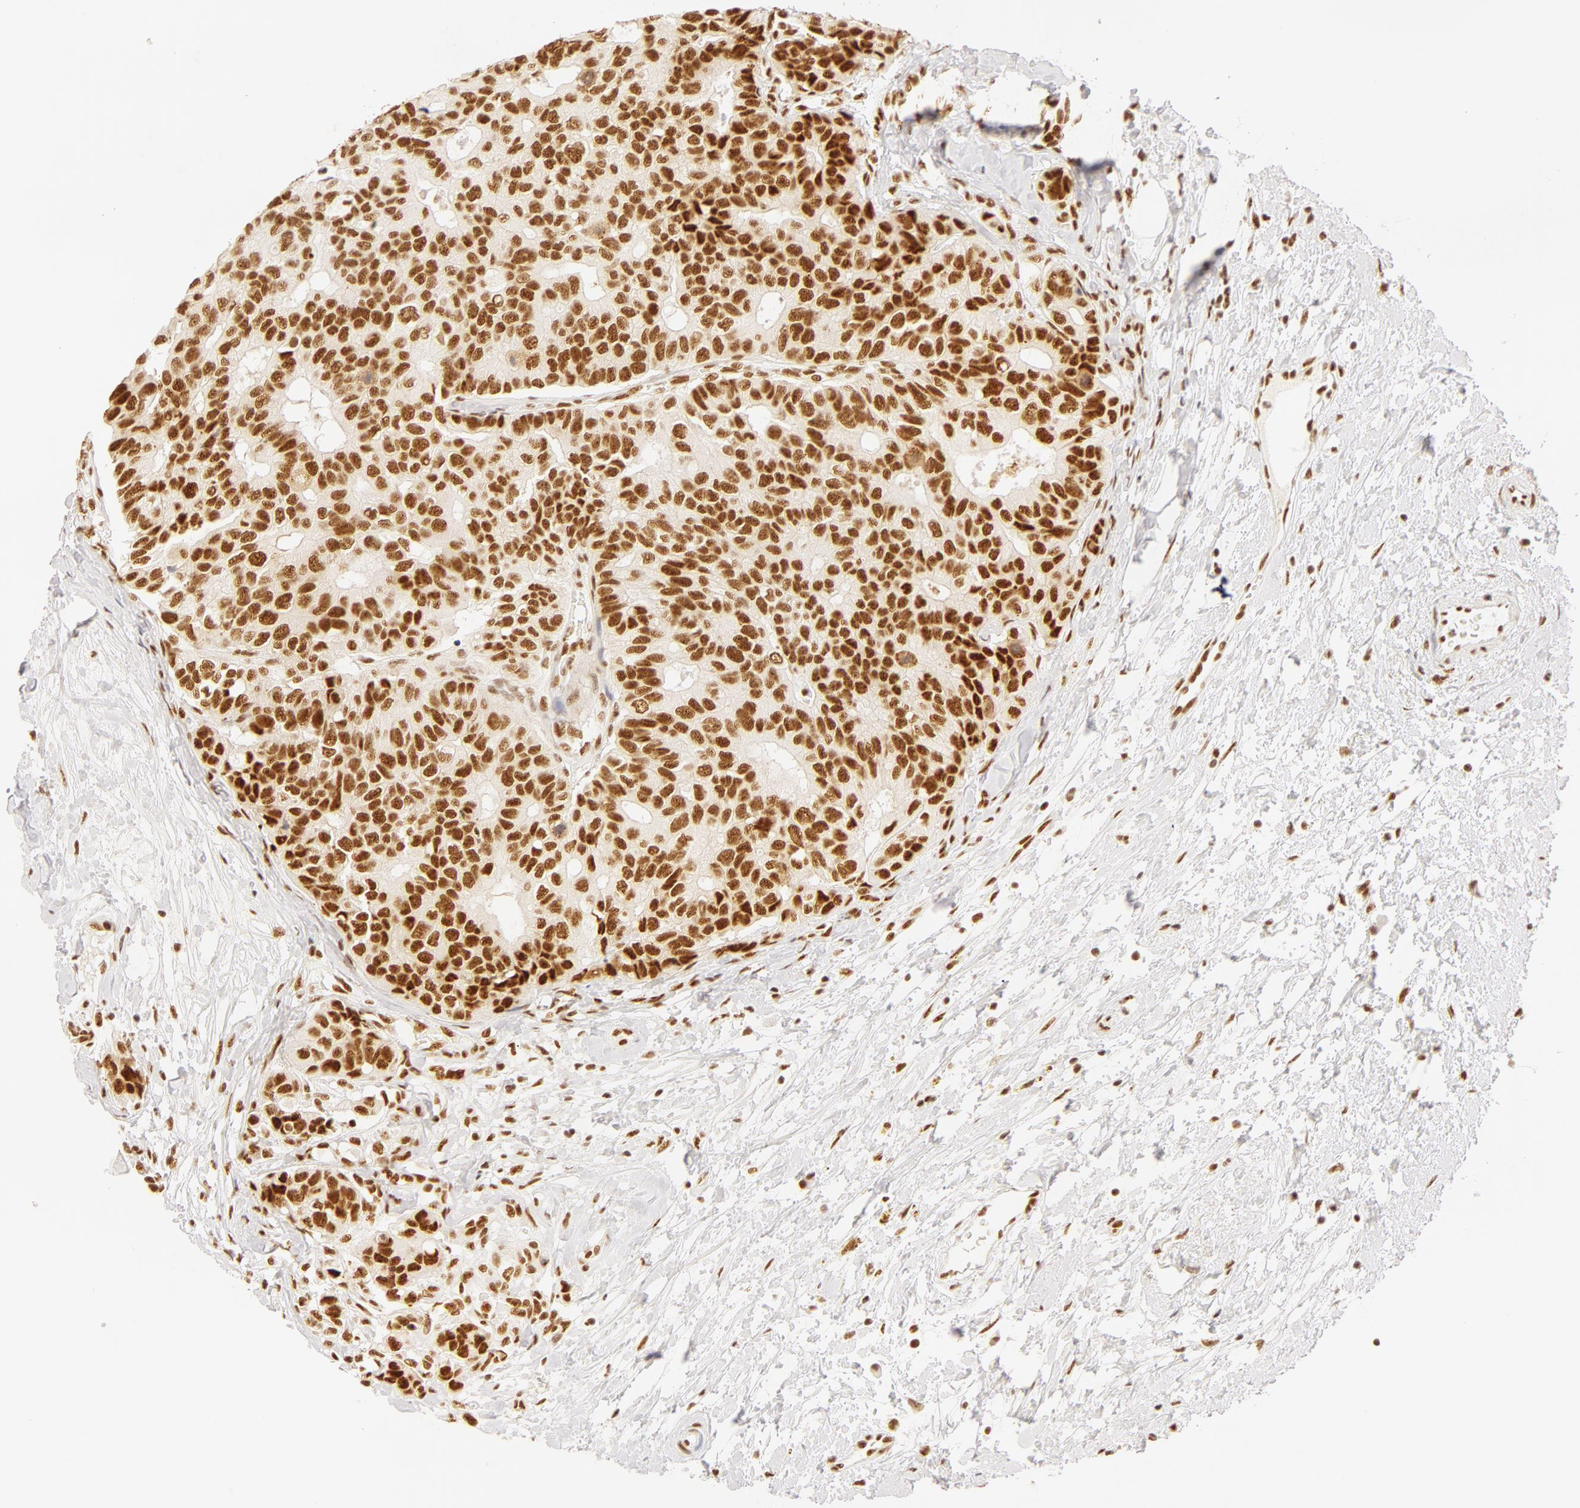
{"staining": {"intensity": "moderate", "quantity": ">75%", "location": "nuclear"}, "tissue": "breast cancer", "cell_type": "Tumor cells", "image_type": "cancer", "snomed": [{"axis": "morphology", "description": "Duct carcinoma"}, {"axis": "topography", "description": "Breast"}], "caption": "Immunohistochemical staining of human breast cancer exhibits medium levels of moderate nuclear protein staining in approximately >75% of tumor cells.", "gene": "RBM39", "patient": {"sex": "female", "age": 69}}